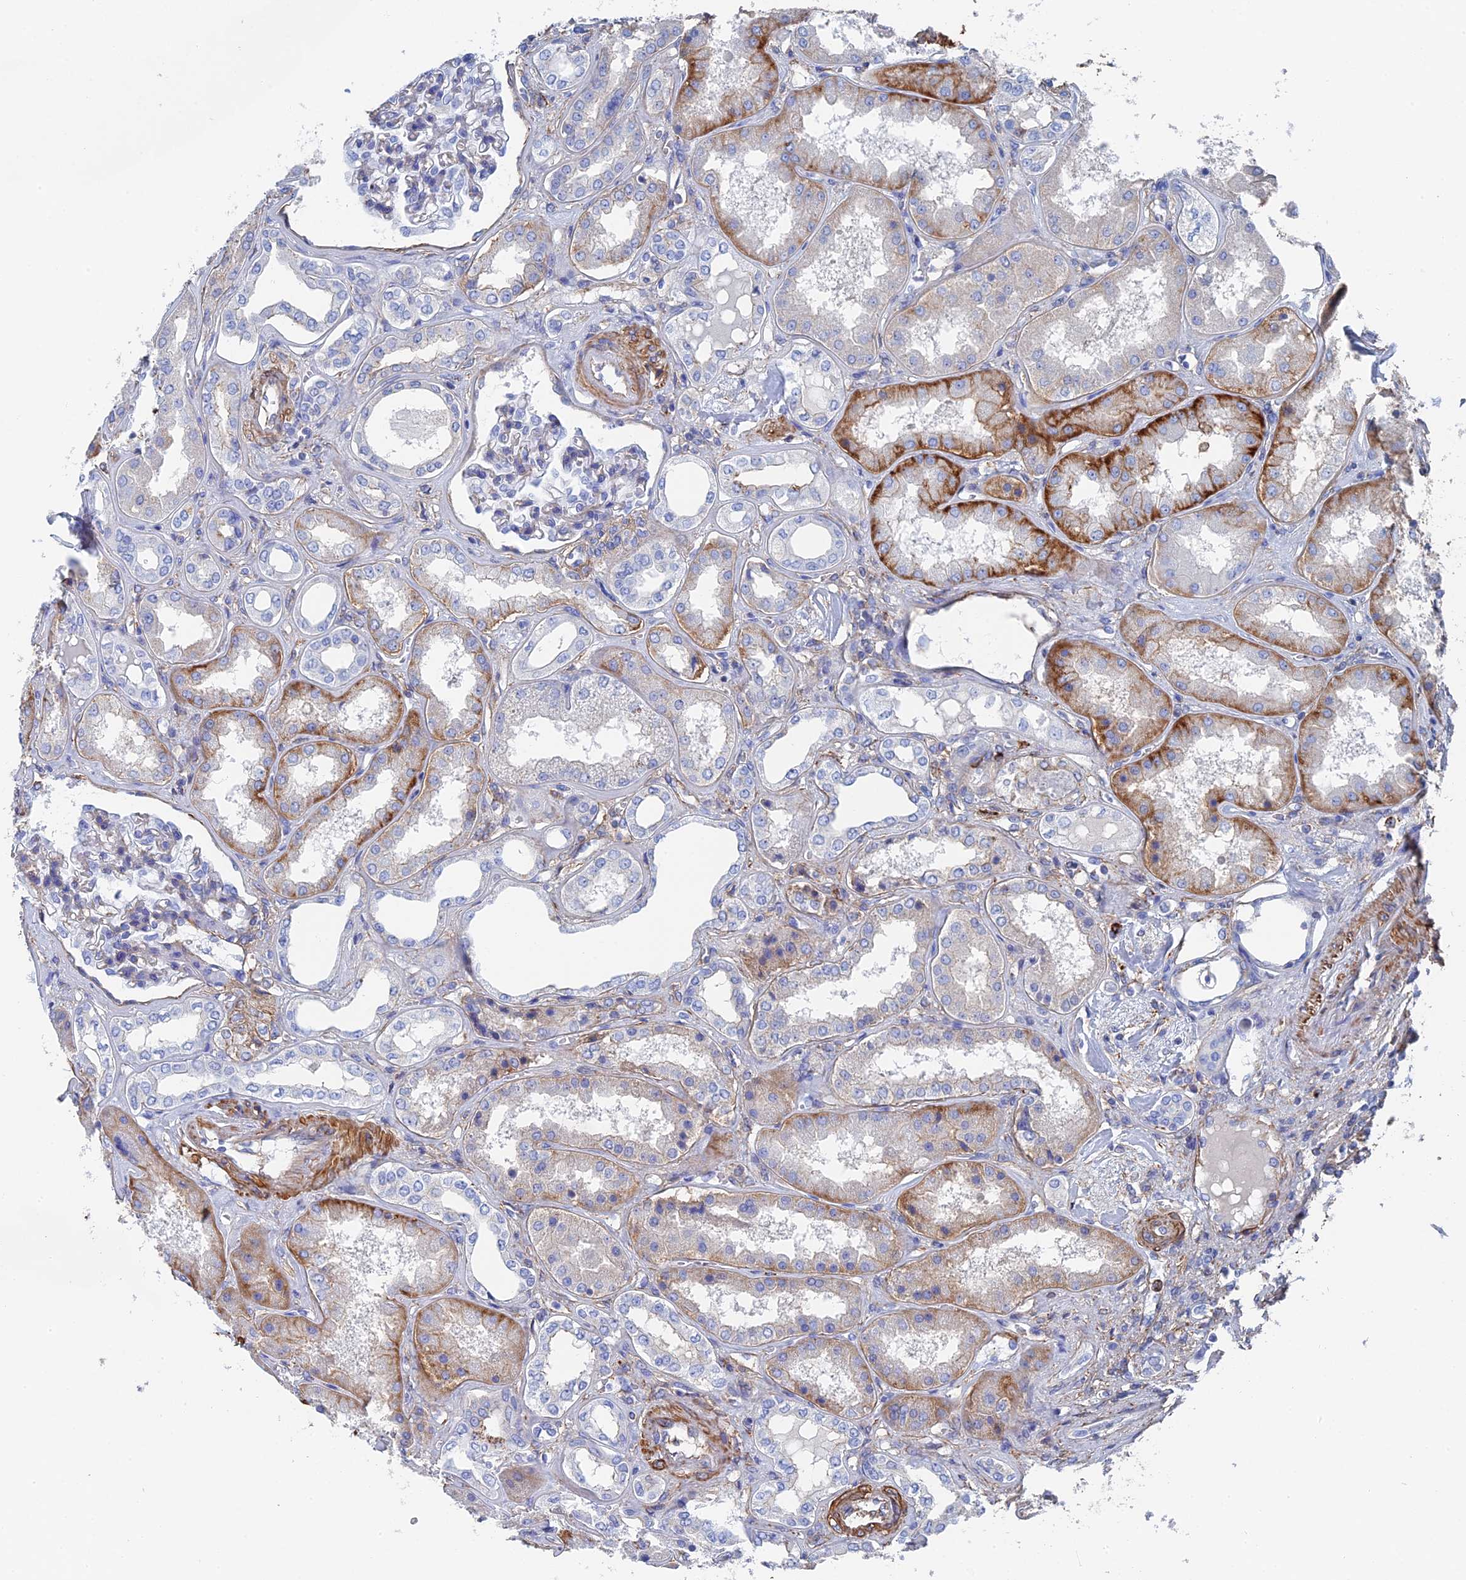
{"staining": {"intensity": "weak", "quantity": "<25%", "location": "cytoplasmic/membranous"}, "tissue": "kidney", "cell_type": "Cells in glomeruli", "image_type": "normal", "snomed": [{"axis": "morphology", "description": "Normal tissue, NOS"}, {"axis": "topography", "description": "Kidney"}], "caption": "IHC of unremarkable human kidney demonstrates no staining in cells in glomeruli.", "gene": "STRA6", "patient": {"sex": "female", "age": 56}}